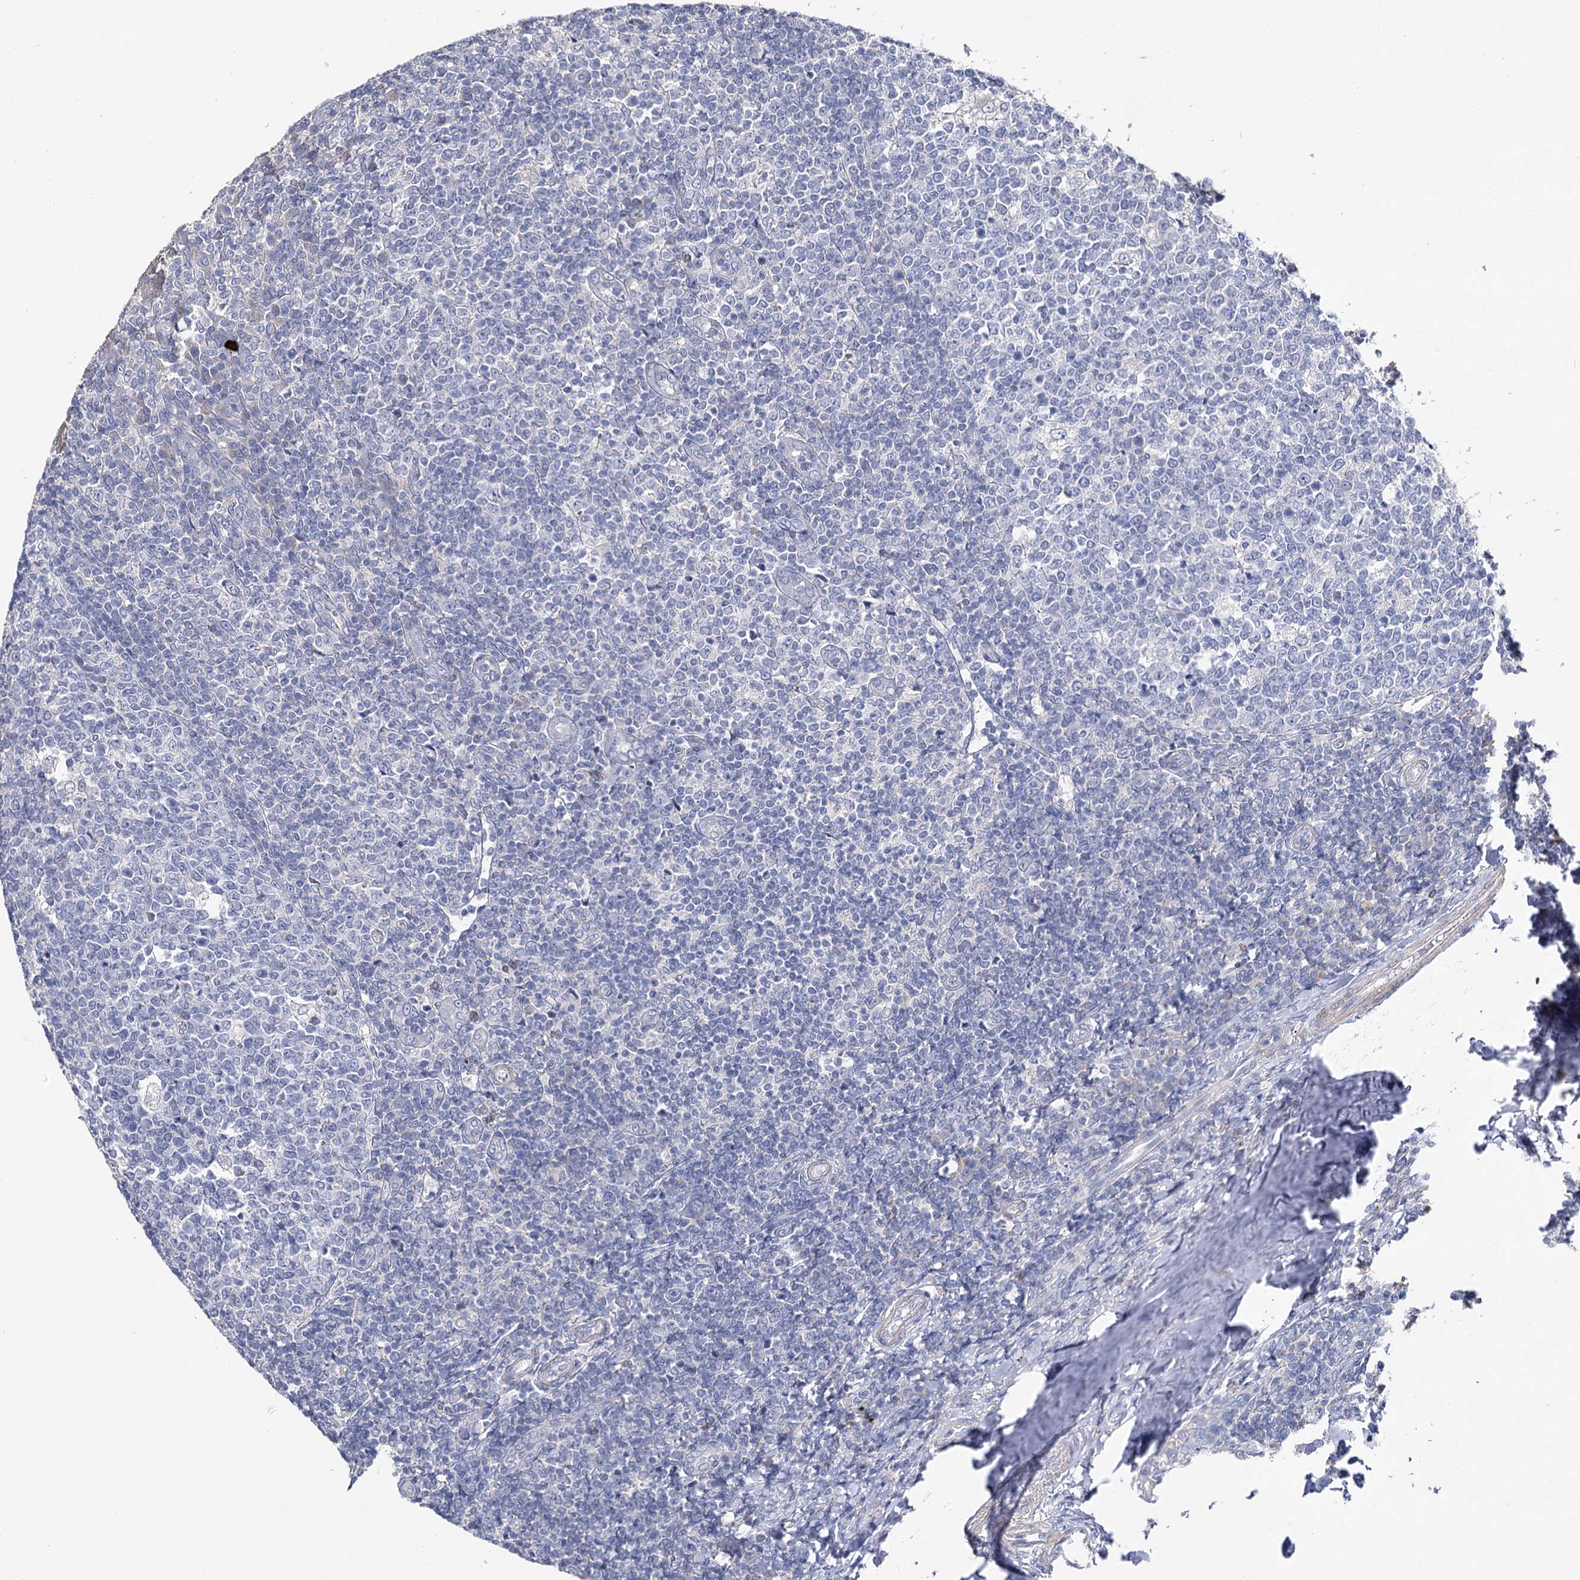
{"staining": {"intensity": "negative", "quantity": "none", "location": "none"}, "tissue": "tonsil", "cell_type": "Germinal center cells", "image_type": "normal", "snomed": [{"axis": "morphology", "description": "Normal tissue, NOS"}, {"axis": "topography", "description": "Tonsil"}], "caption": "DAB immunohistochemical staining of normal tonsil displays no significant positivity in germinal center cells. (DAB (3,3'-diaminobenzidine) immunohistochemistry visualized using brightfield microscopy, high magnification).", "gene": "NRAP", "patient": {"sex": "female", "age": 19}}